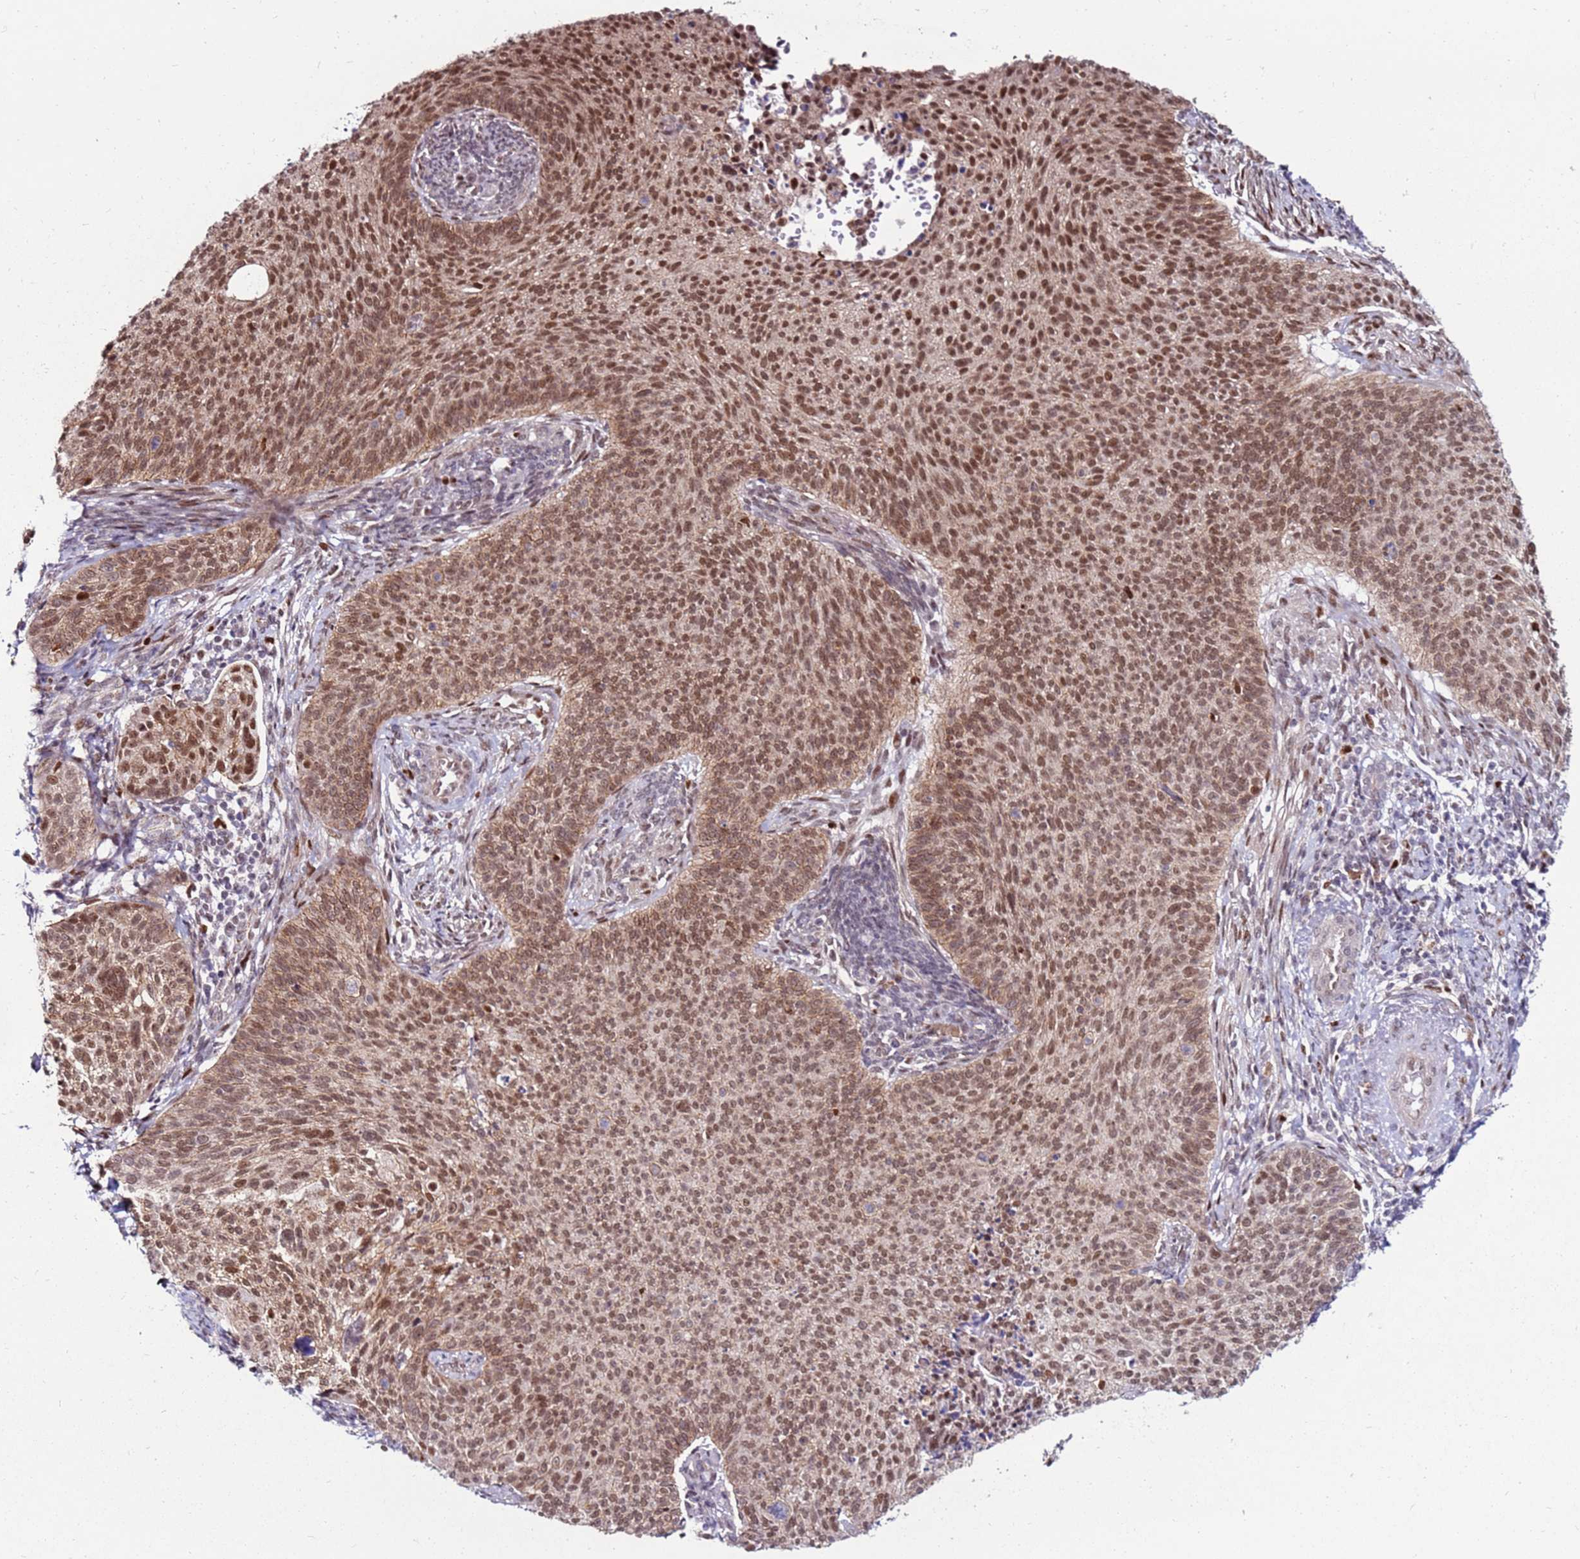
{"staining": {"intensity": "moderate", "quantity": ">75%", "location": "nuclear"}, "tissue": "cervical cancer", "cell_type": "Tumor cells", "image_type": "cancer", "snomed": [{"axis": "morphology", "description": "Squamous cell carcinoma, NOS"}, {"axis": "topography", "description": "Cervix"}], "caption": "Immunohistochemistry (IHC) image of cervical cancer (squamous cell carcinoma) stained for a protein (brown), which reveals medium levels of moderate nuclear staining in approximately >75% of tumor cells.", "gene": "KPNA4", "patient": {"sex": "female", "age": 70}}